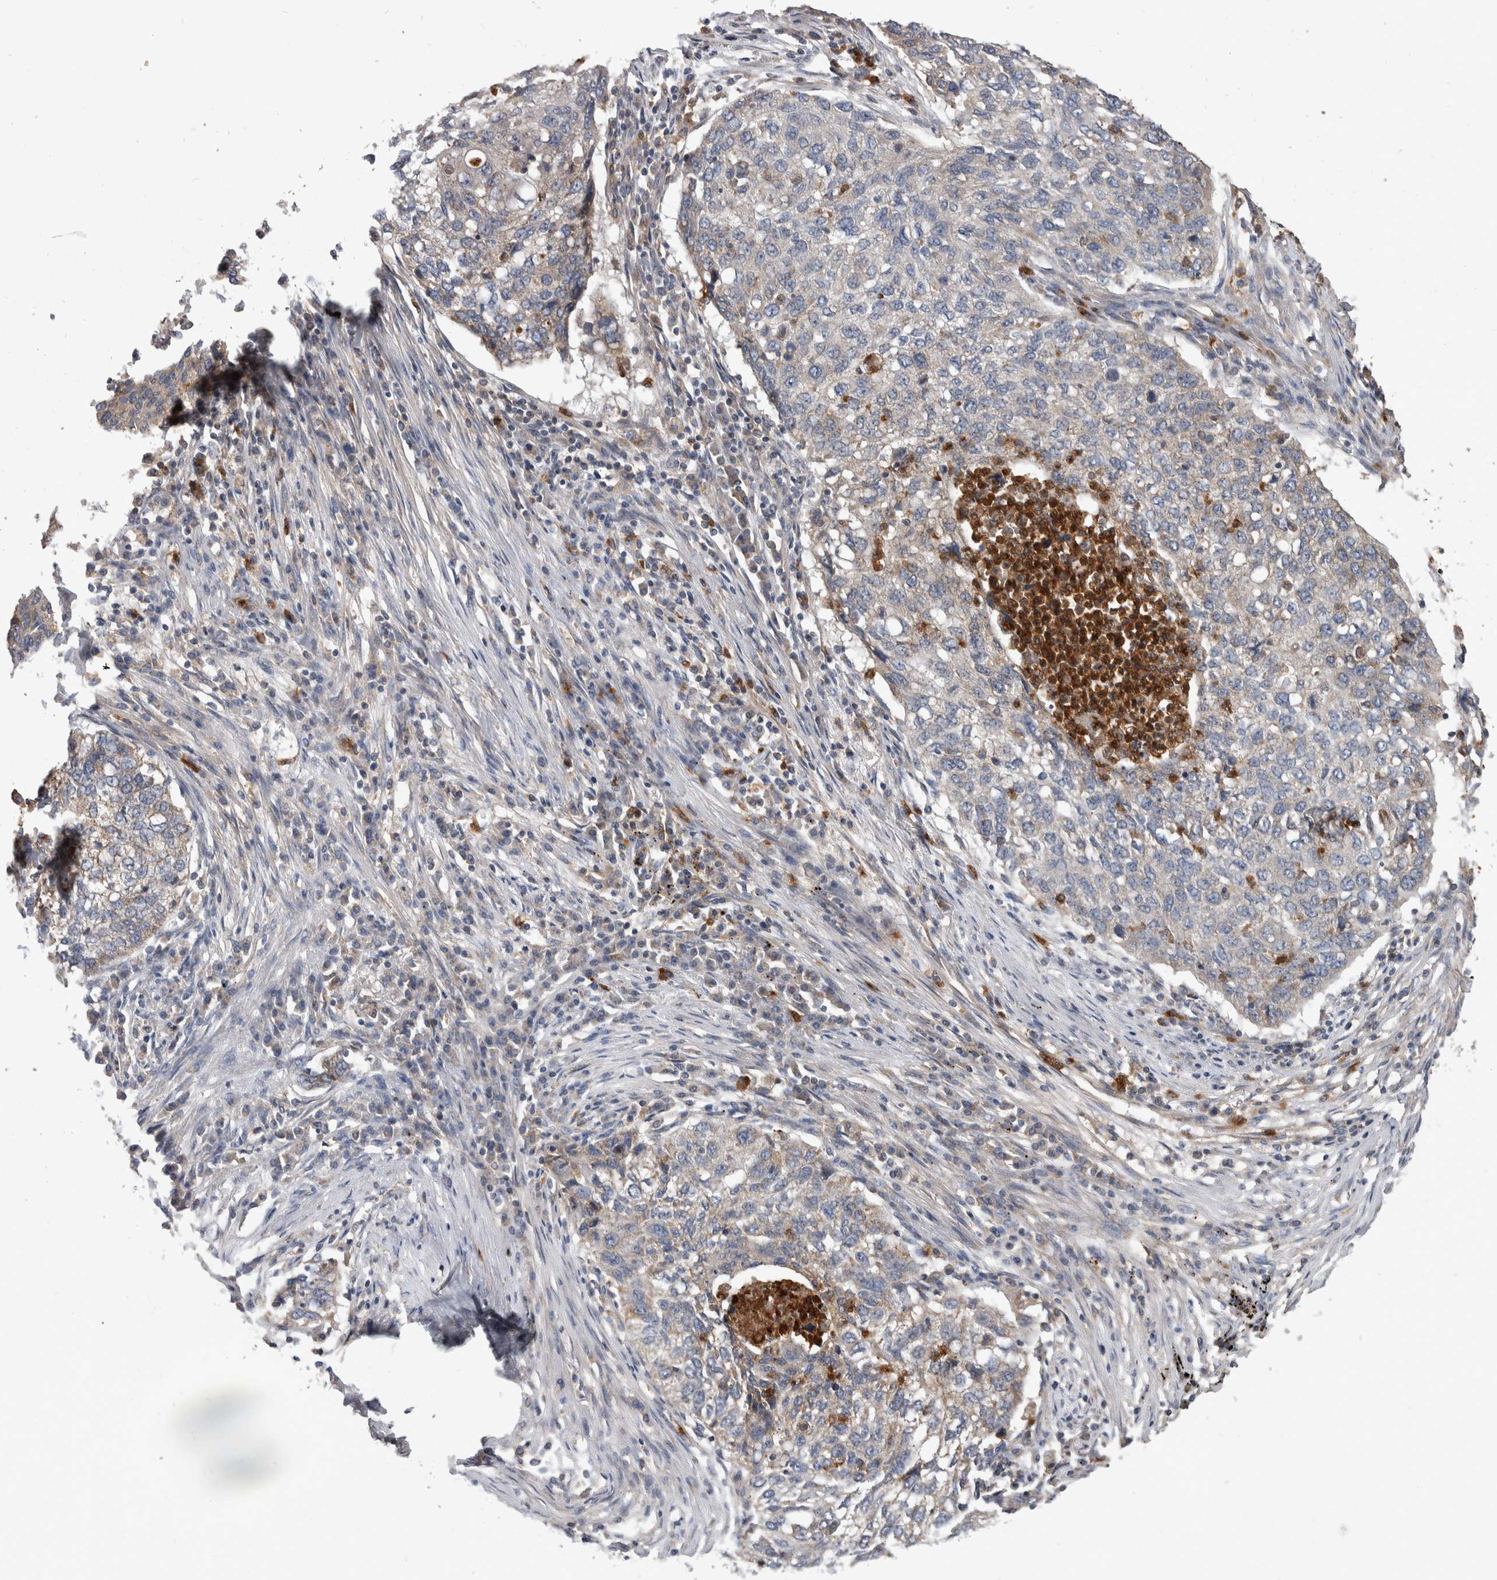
{"staining": {"intensity": "negative", "quantity": "none", "location": "none"}, "tissue": "lung cancer", "cell_type": "Tumor cells", "image_type": "cancer", "snomed": [{"axis": "morphology", "description": "Squamous cell carcinoma, NOS"}, {"axis": "topography", "description": "Lung"}], "caption": "Immunohistochemistry of lung squamous cell carcinoma shows no positivity in tumor cells.", "gene": "SDCBP", "patient": {"sex": "female", "age": 63}}